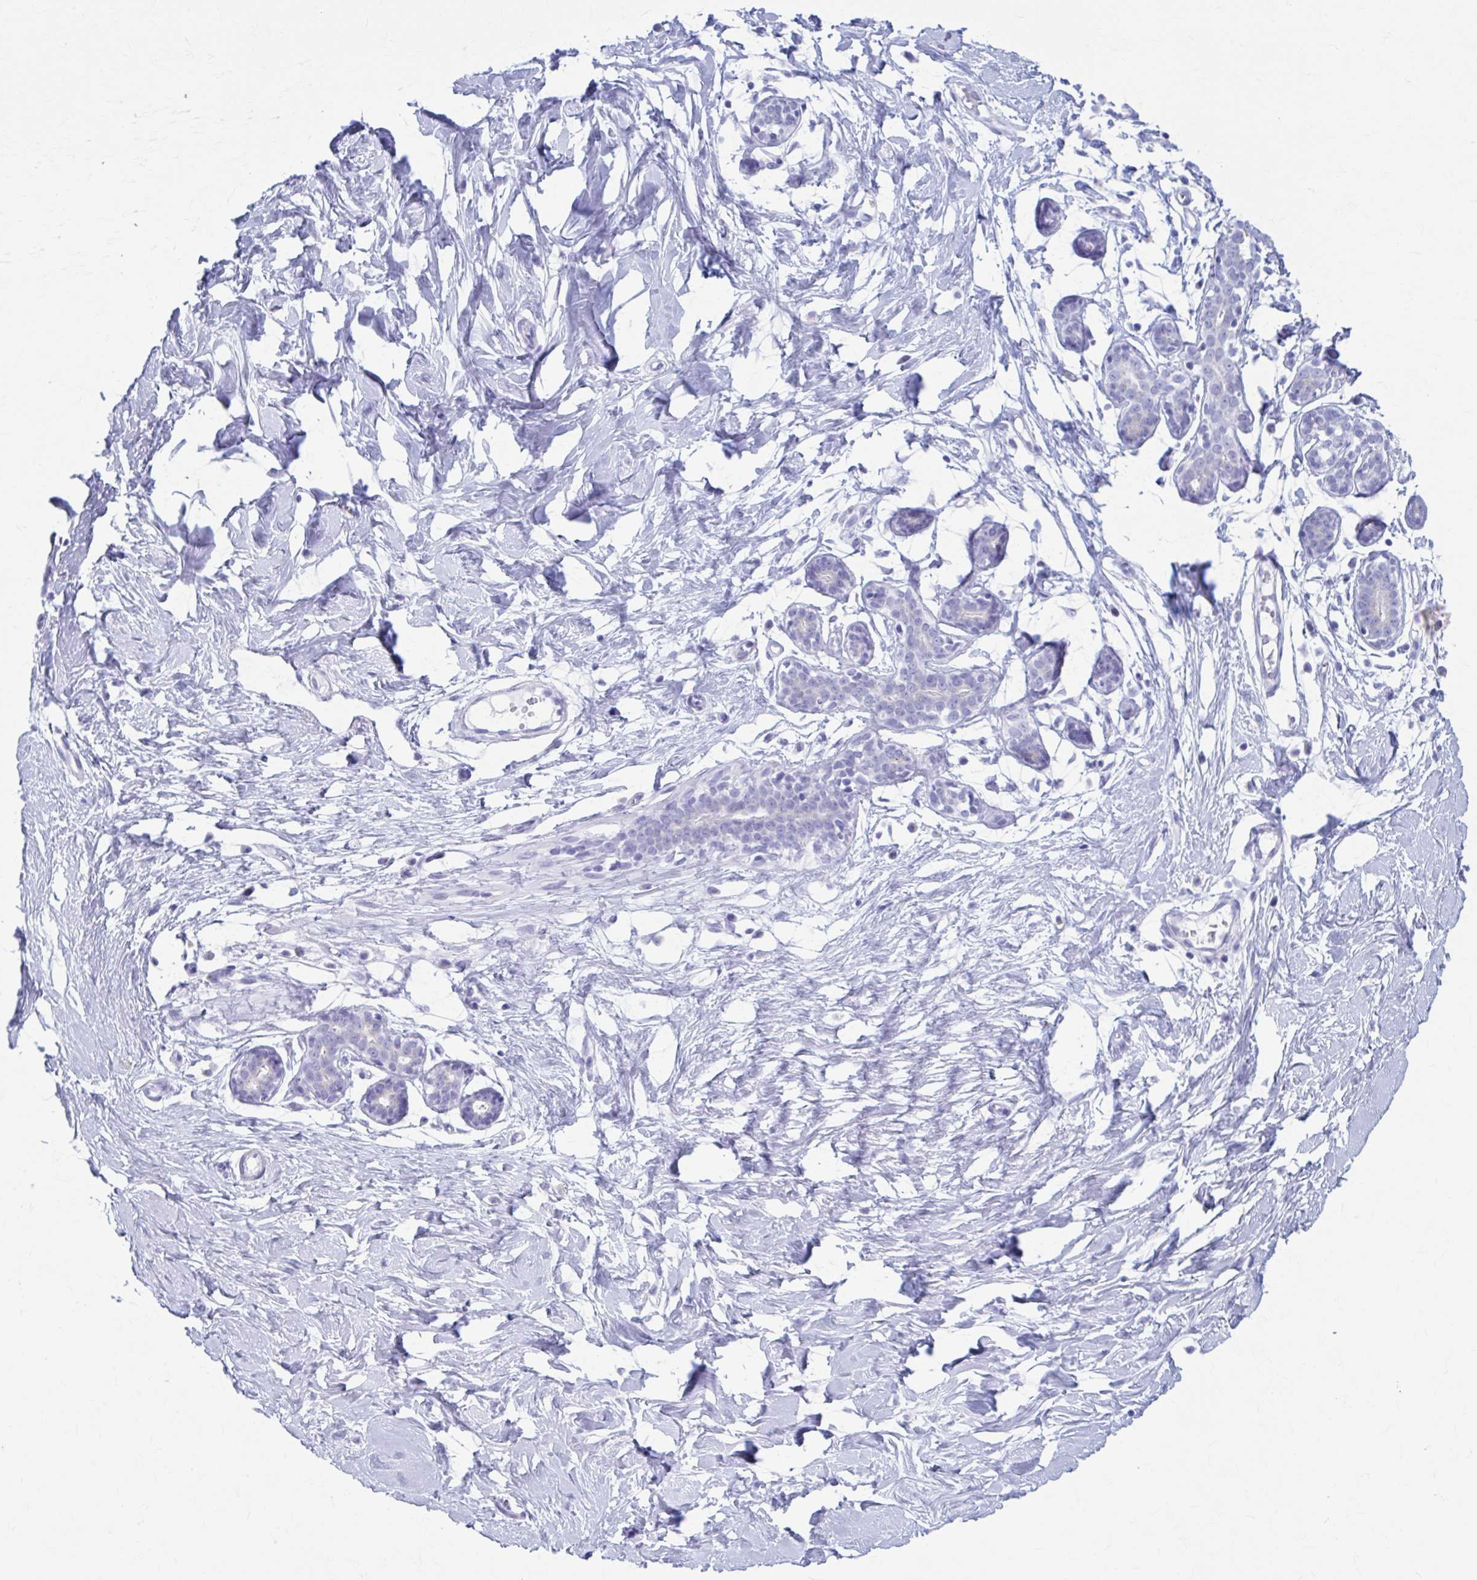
{"staining": {"intensity": "negative", "quantity": "none", "location": "none"}, "tissue": "breast", "cell_type": "Adipocytes", "image_type": "normal", "snomed": [{"axis": "morphology", "description": "Normal tissue, NOS"}, {"axis": "topography", "description": "Breast"}], "caption": "Adipocytes show no significant protein staining in normal breast. (DAB (3,3'-diaminobenzidine) immunohistochemistry (IHC) visualized using brightfield microscopy, high magnification).", "gene": "KCNE2", "patient": {"sex": "female", "age": 27}}